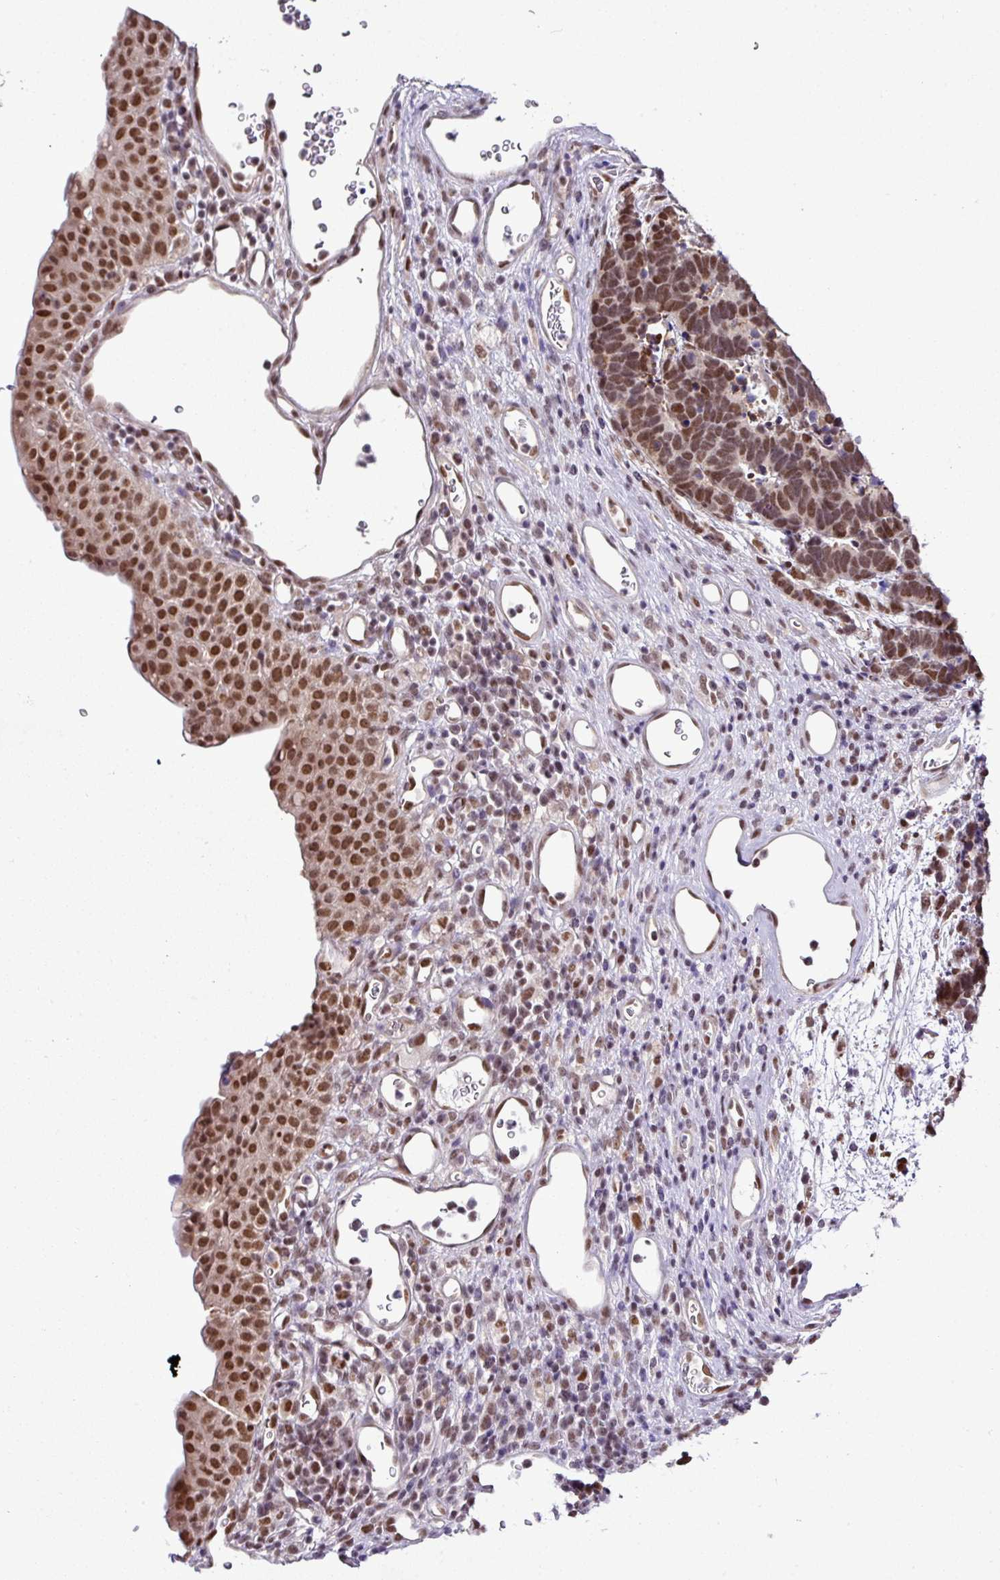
{"staining": {"intensity": "moderate", "quantity": ">75%", "location": "nuclear"}, "tissue": "carcinoid", "cell_type": "Tumor cells", "image_type": "cancer", "snomed": [{"axis": "morphology", "description": "Carcinoma, NOS"}, {"axis": "morphology", "description": "Carcinoid, malignant, NOS"}, {"axis": "topography", "description": "Urinary bladder"}], "caption": "A medium amount of moderate nuclear staining is present in about >75% of tumor cells in carcinoid tissue. Ihc stains the protein in brown and the nuclei are stained blue.", "gene": "PGAP4", "patient": {"sex": "male", "age": 57}}